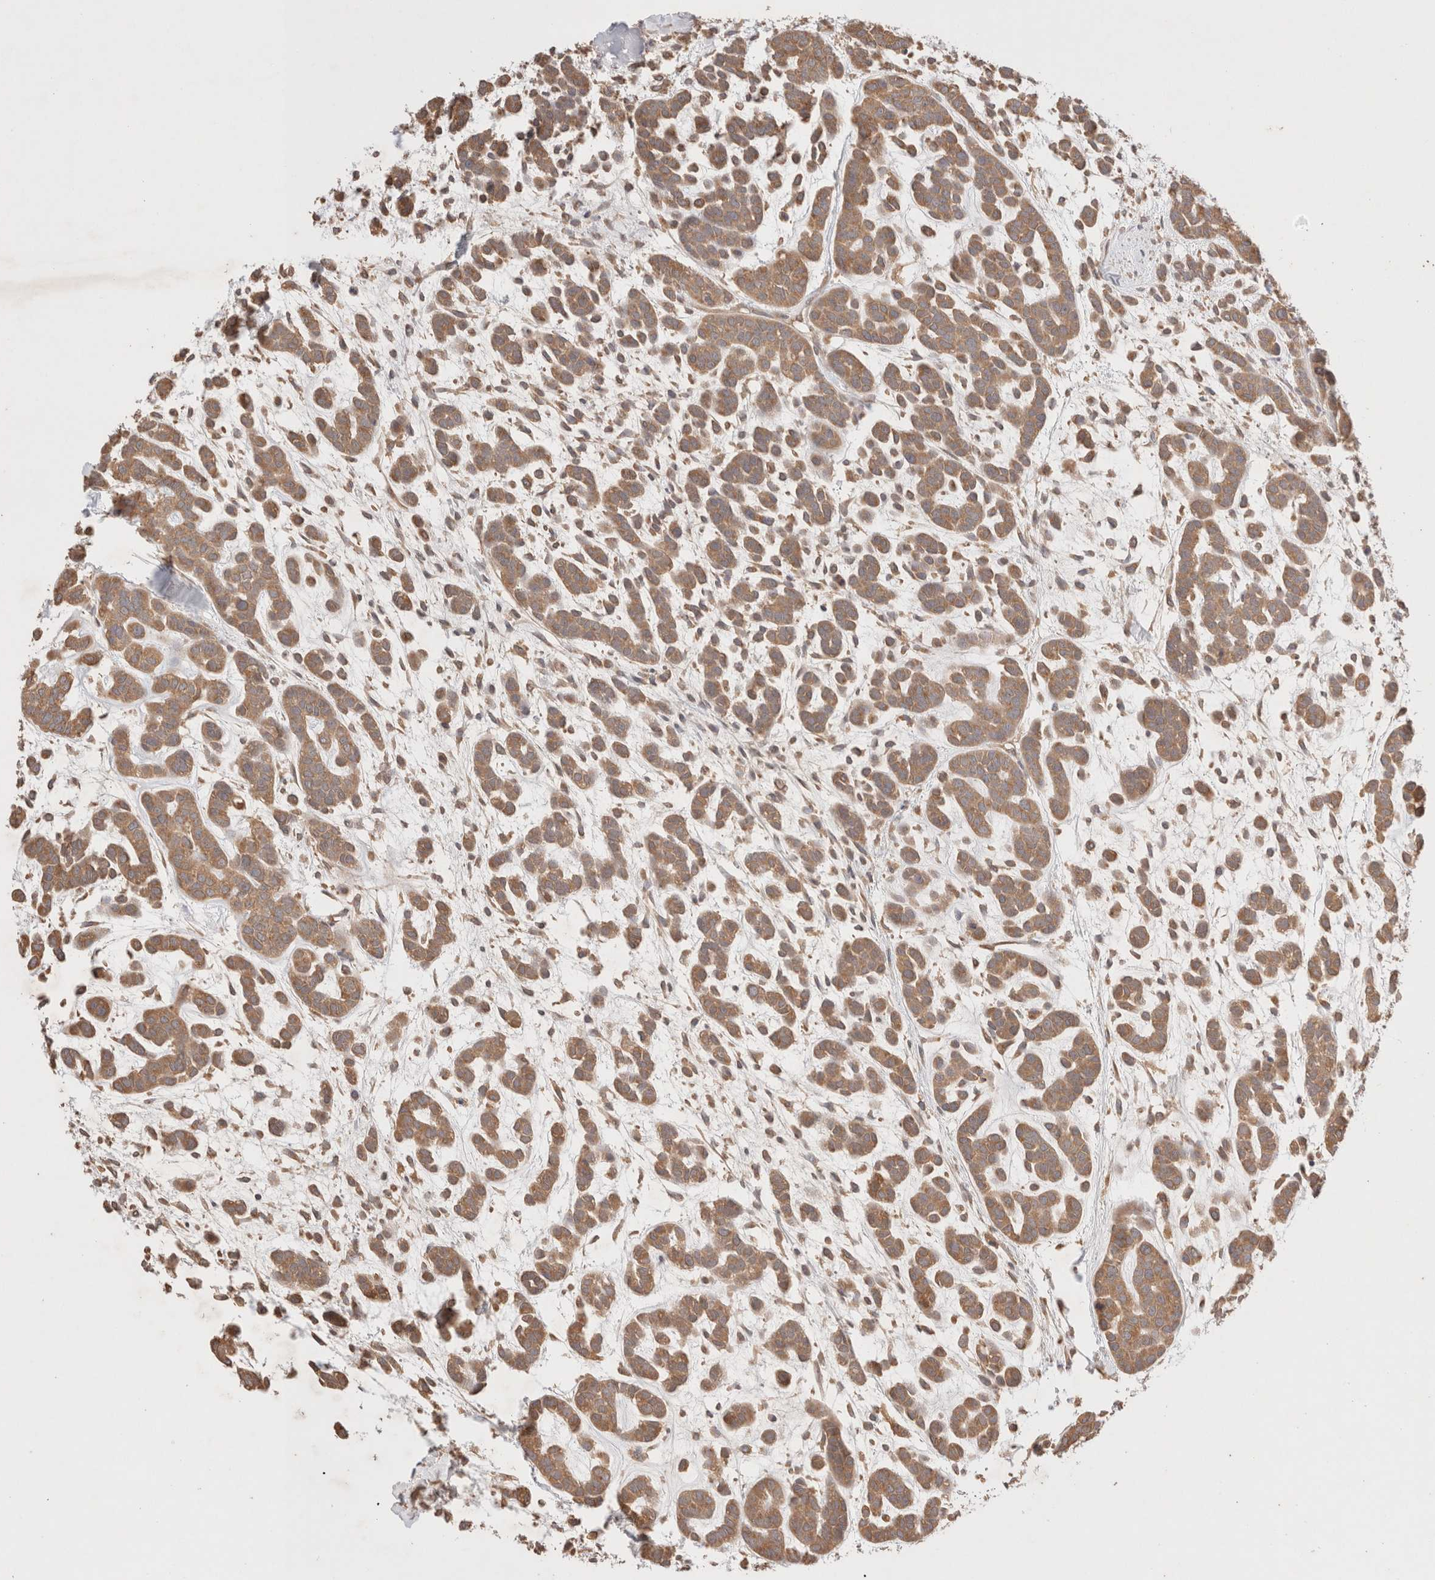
{"staining": {"intensity": "moderate", "quantity": ">75%", "location": "cytoplasmic/membranous"}, "tissue": "head and neck cancer", "cell_type": "Tumor cells", "image_type": "cancer", "snomed": [{"axis": "morphology", "description": "Adenocarcinoma, NOS"}, {"axis": "morphology", "description": "Adenoma, NOS"}, {"axis": "topography", "description": "Head-Neck"}], "caption": "The photomicrograph reveals immunohistochemical staining of head and neck cancer. There is moderate cytoplasmic/membranous expression is appreciated in approximately >75% of tumor cells. Immunohistochemistry (ihc) stains the protein of interest in brown and the nuclei are stained blue.", "gene": "CARNMT1", "patient": {"sex": "female", "age": 55}}